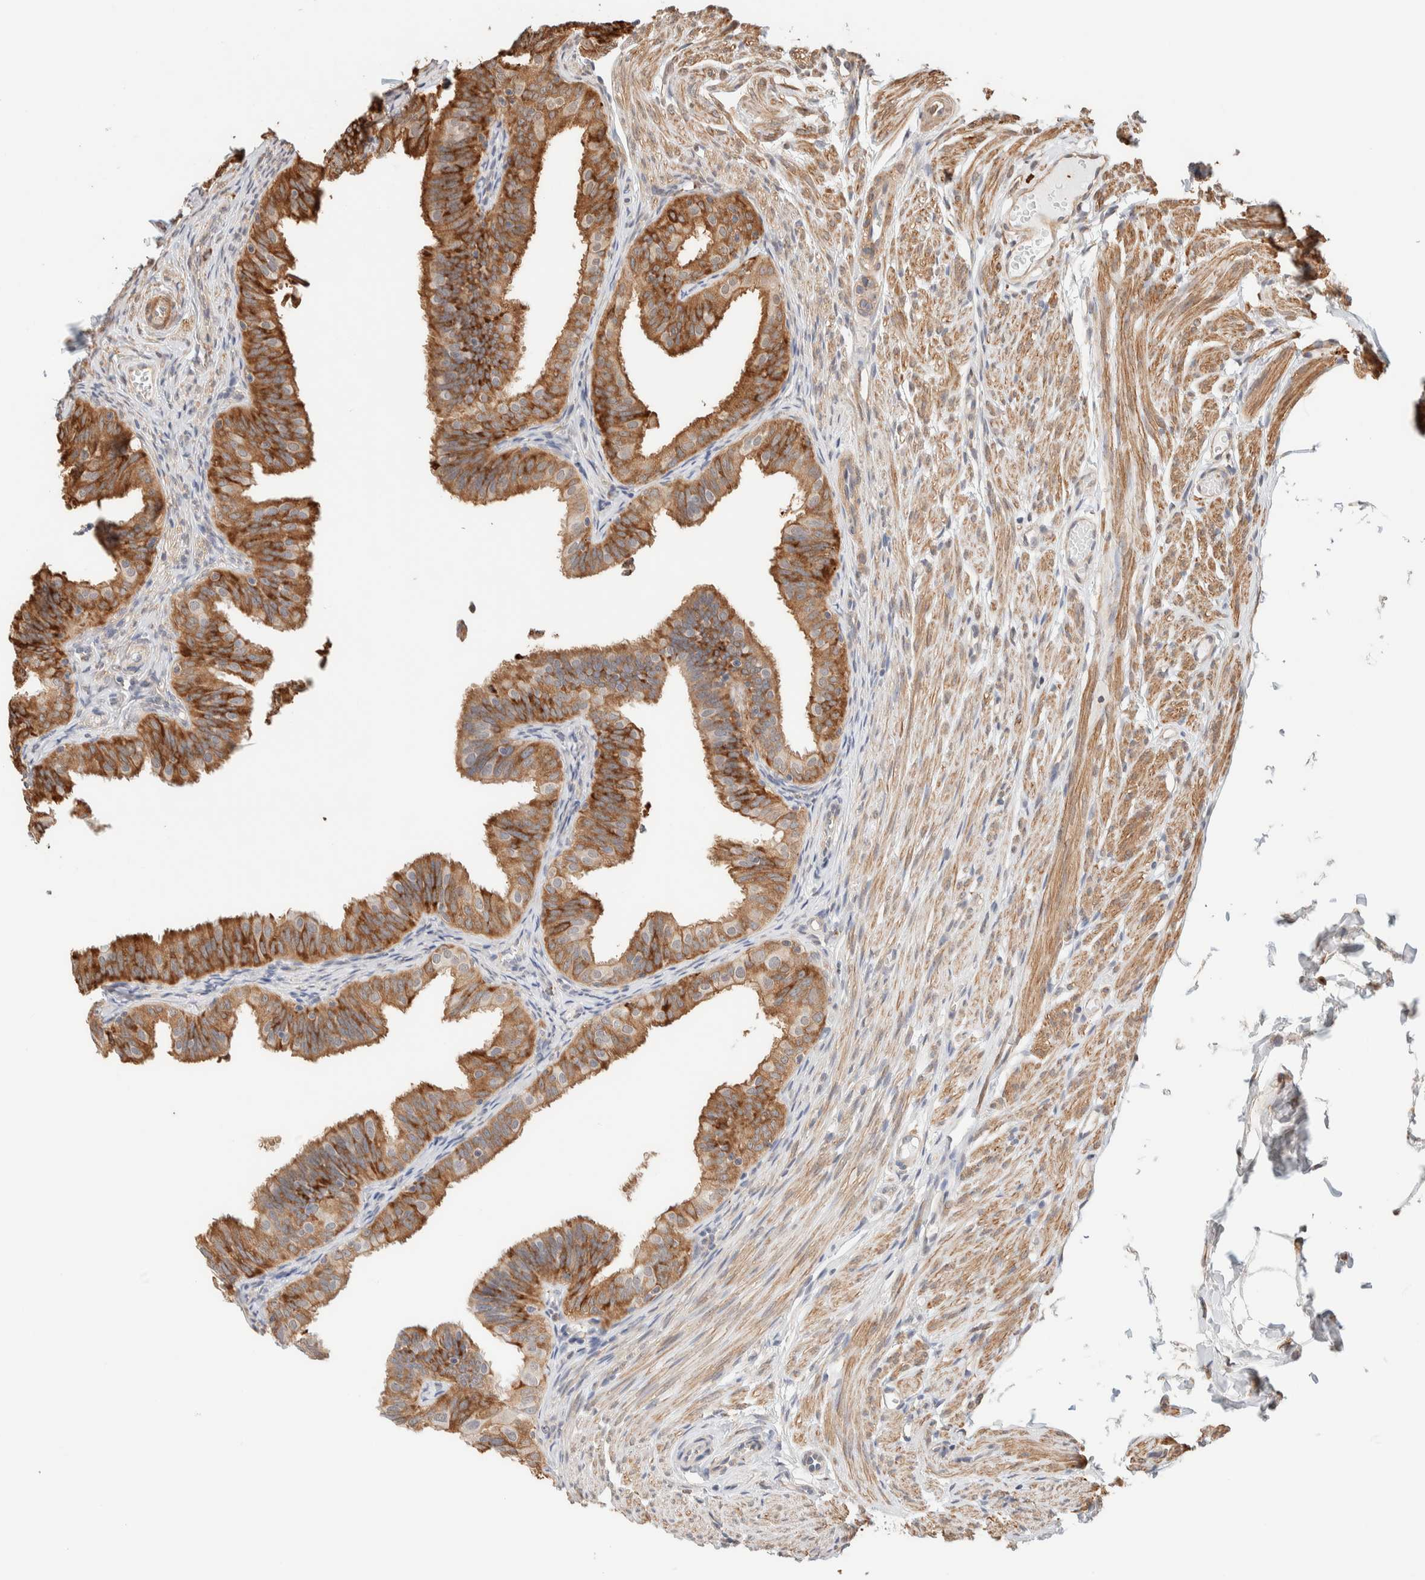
{"staining": {"intensity": "moderate", "quantity": ">75%", "location": "cytoplasmic/membranous"}, "tissue": "fallopian tube", "cell_type": "Glandular cells", "image_type": "normal", "snomed": [{"axis": "morphology", "description": "Normal tissue, NOS"}, {"axis": "topography", "description": "Fallopian tube"}], "caption": "The photomicrograph reveals immunohistochemical staining of benign fallopian tube. There is moderate cytoplasmic/membranous staining is seen in approximately >75% of glandular cells.", "gene": "INTS1", "patient": {"sex": "female", "age": 35}}